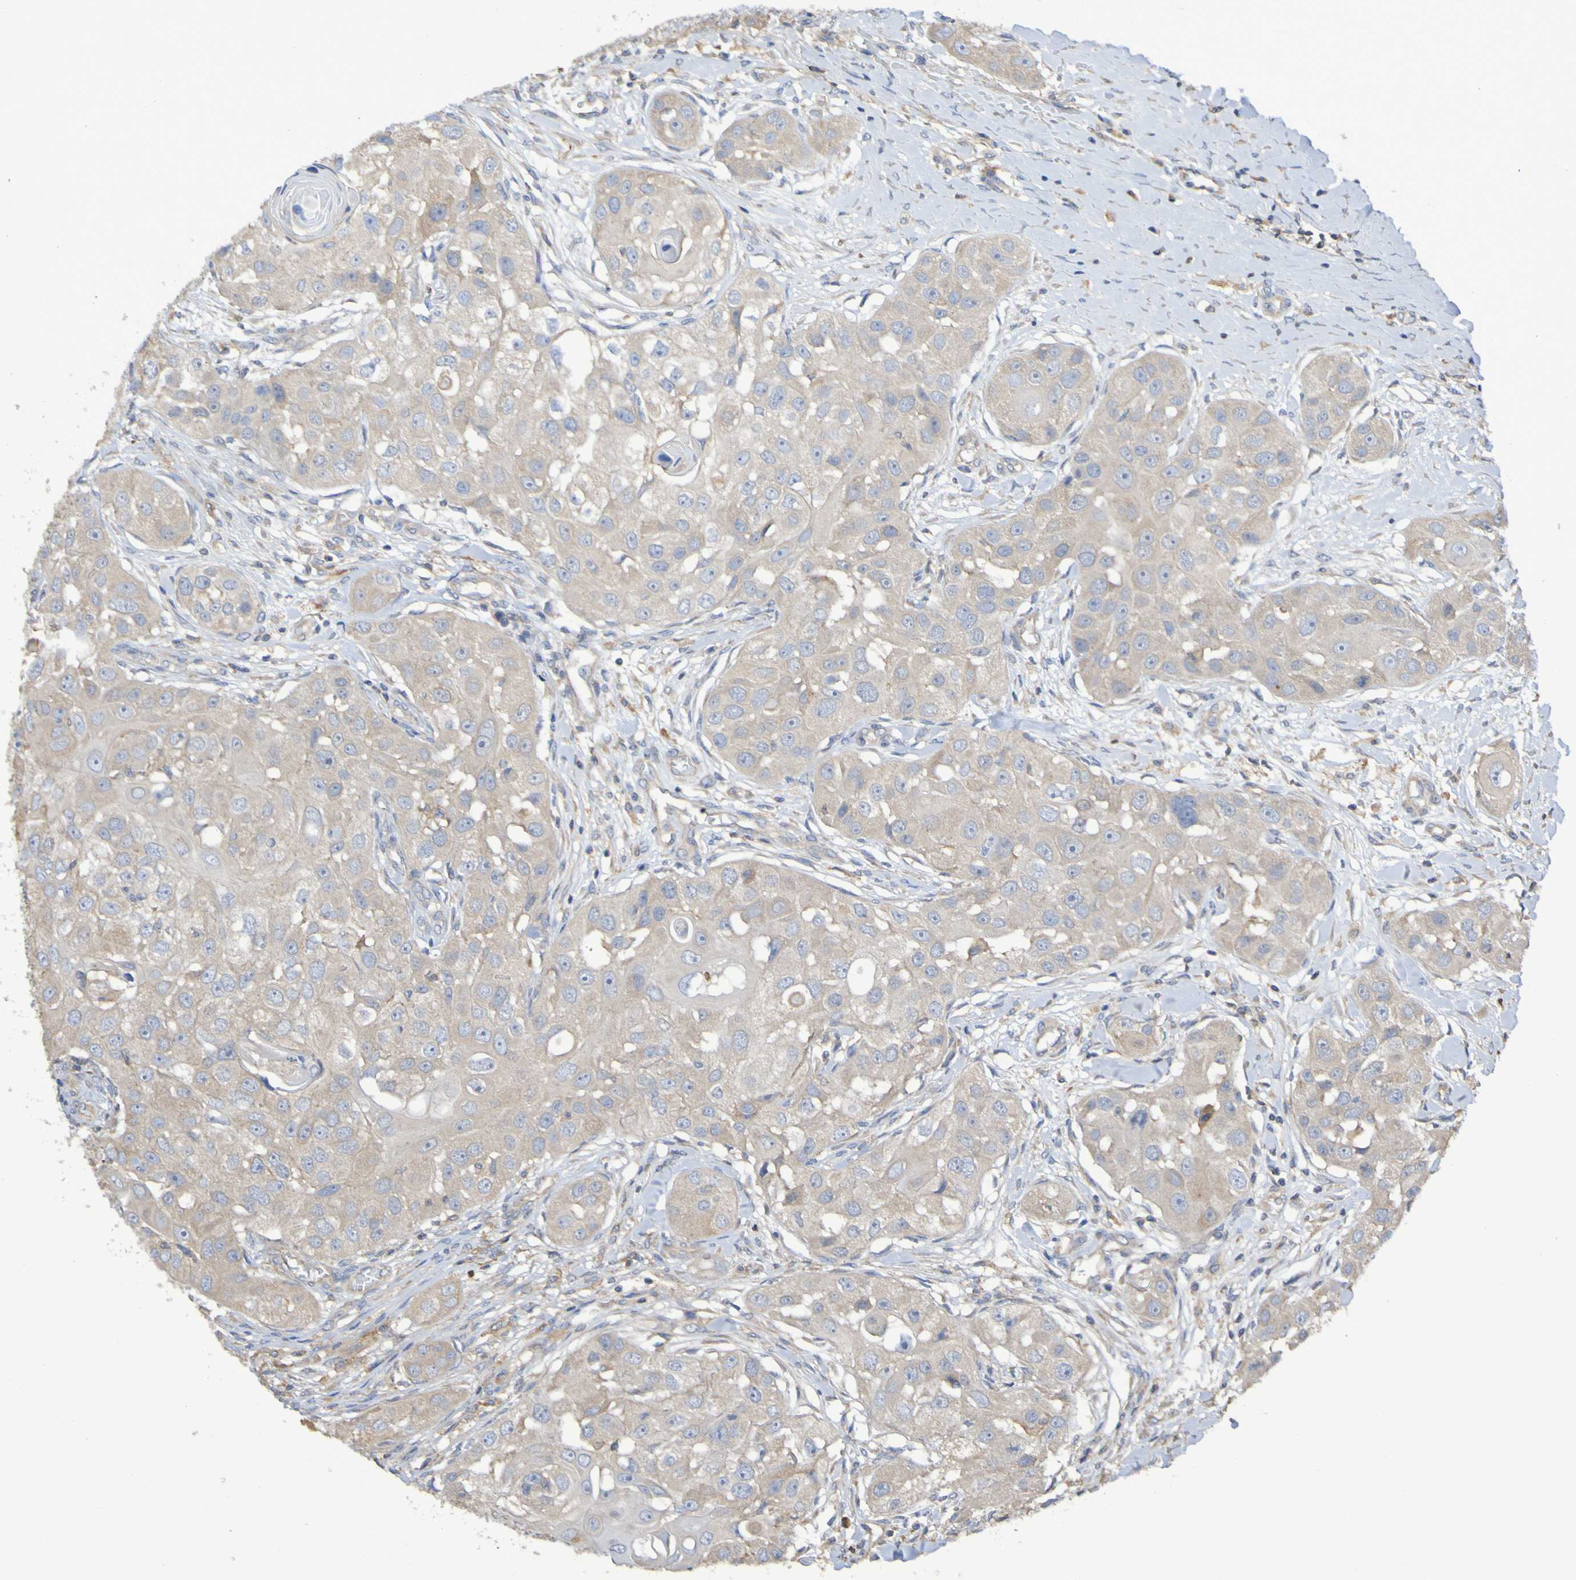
{"staining": {"intensity": "weak", "quantity": ">75%", "location": "cytoplasmic/membranous"}, "tissue": "head and neck cancer", "cell_type": "Tumor cells", "image_type": "cancer", "snomed": [{"axis": "morphology", "description": "Normal tissue, NOS"}, {"axis": "morphology", "description": "Squamous cell carcinoma, NOS"}, {"axis": "topography", "description": "Skeletal muscle"}, {"axis": "topography", "description": "Head-Neck"}], "caption": "Immunohistochemical staining of human squamous cell carcinoma (head and neck) reveals low levels of weak cytoplasmic/membranous protein staining in about >75% of tumor cells.", "gene": "SYNJ1", "patient": {"sex": "male", "age": 51}}